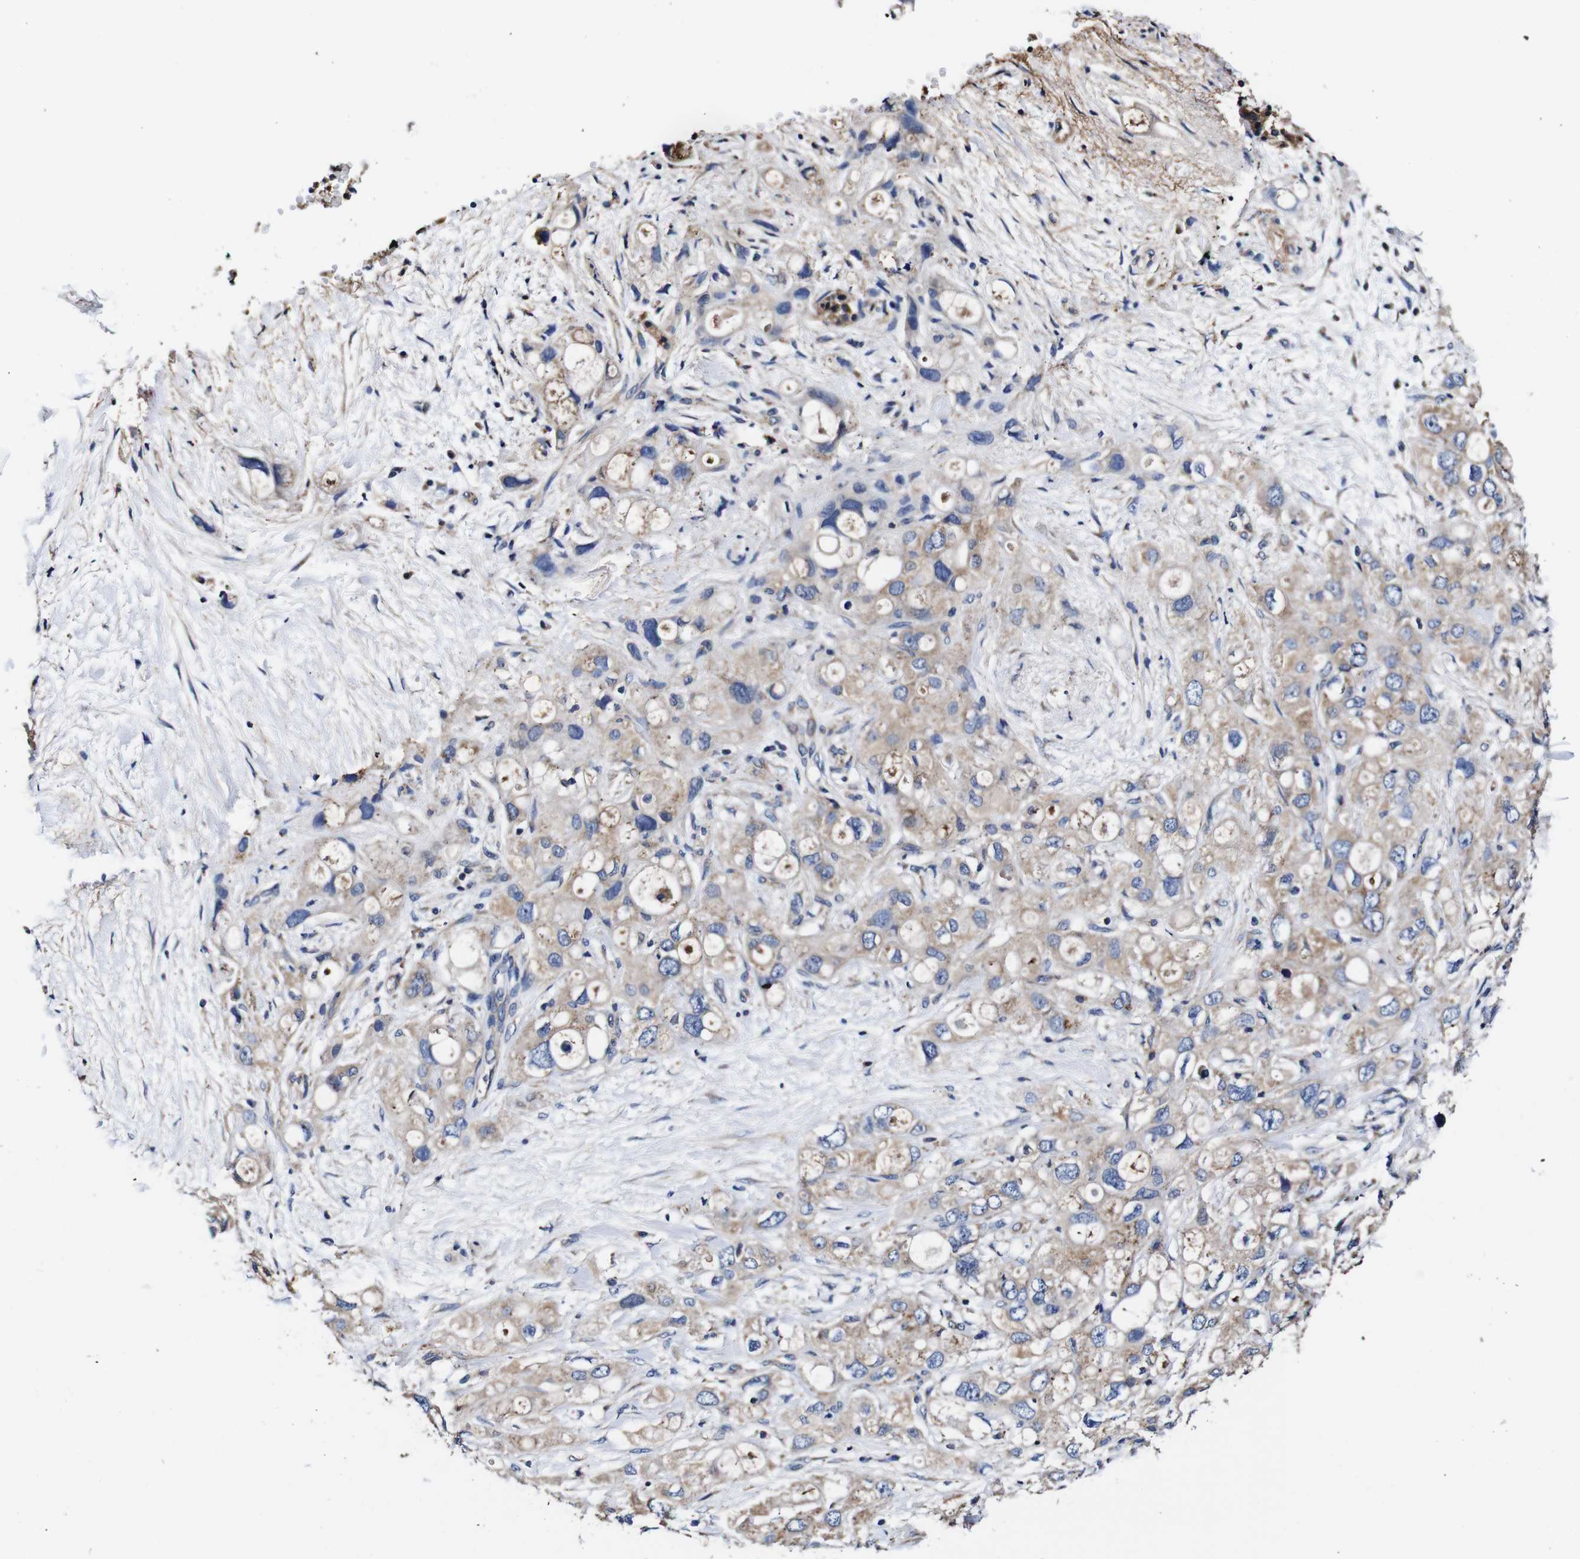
{"staining": {"intensity": "weak", "quantity": "25%-75%", "location": "cytoplasmic/membranous"}, "tissue": "pancreatic cancer", "cell_type": "Tumor cells", "image_type": "cancer", "snomed": [{"axis": "morphology", "description": "Adenocarcinoma, NOS"}, {"axis": "topography", "description": "Pancreas"}], "caption": "Protein expression analysis of pancreatic adenocarcinoma demonstrates weak cytoplasmic/membranous expression in approximately 25%-75% of tumor cells.", "gene": "PDCD6IP", "patient": {"sex": "female", "age": 56}}